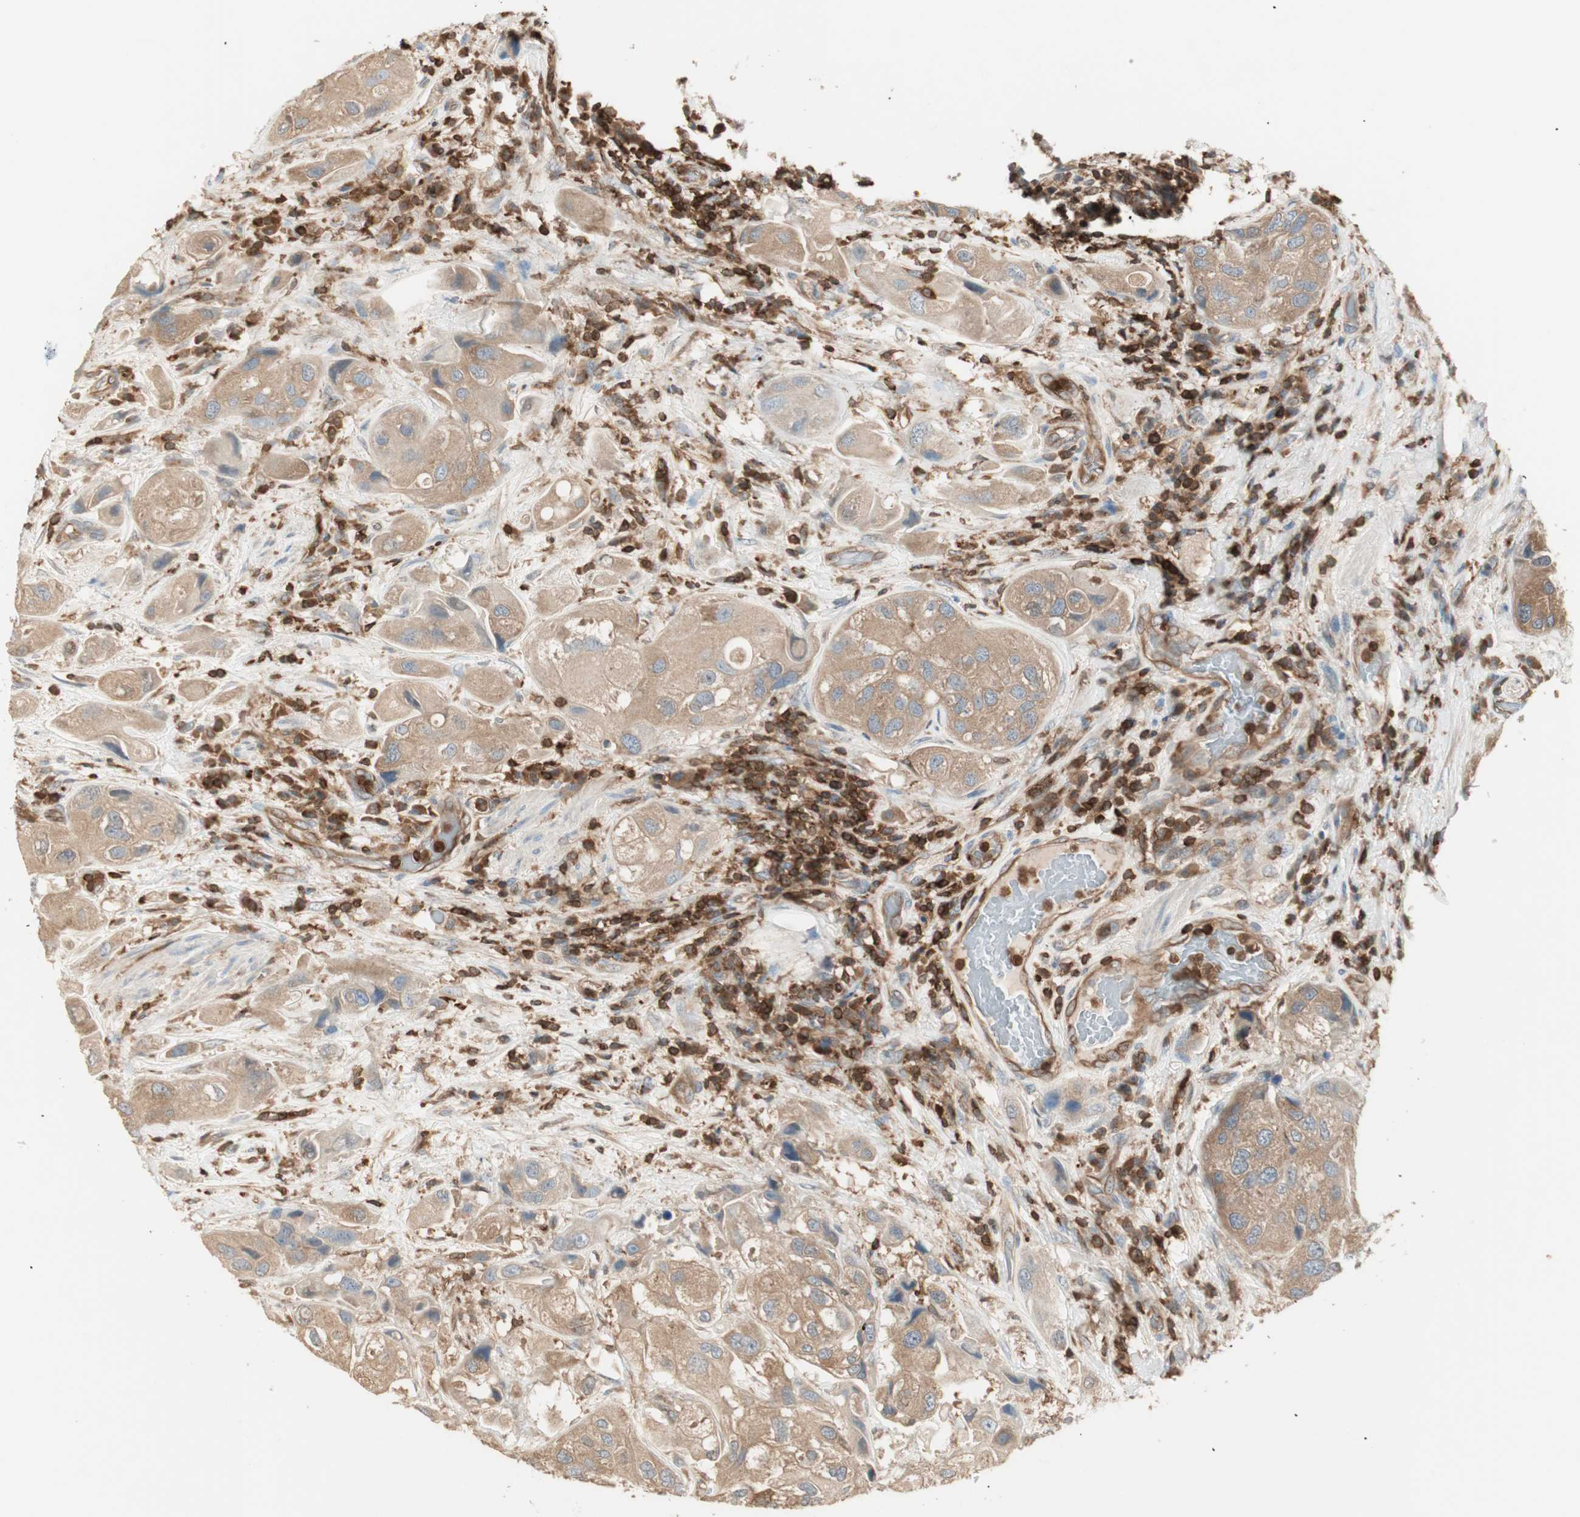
{"staining": {"intensity": "moderate", "quantity": ">75%", "location": "cytoplasmic/membranous"}, "tissue": "urothelial cancer", "cell_type": "Tumor cells", "image_type": "cancer", "snomed": [{"axis": "morphology", "description": "Urothelial carcinoma, High grade"}, {"axis": "topography", "description": "Urinary bladder"}], "caption": "IHC image of neoplastic tissue: human urothelial carcinoma (high-grade) stained using immunohistochemistry (IHC) demonstrates medium levels of moderate protein expression localized specifically in the cytoplasmic/membranous of tumor cells, appearing as a cytoplasmic/membranous brown color.", "gene": "CRLF3", "patient": {"sex": "female", "age": 64}}